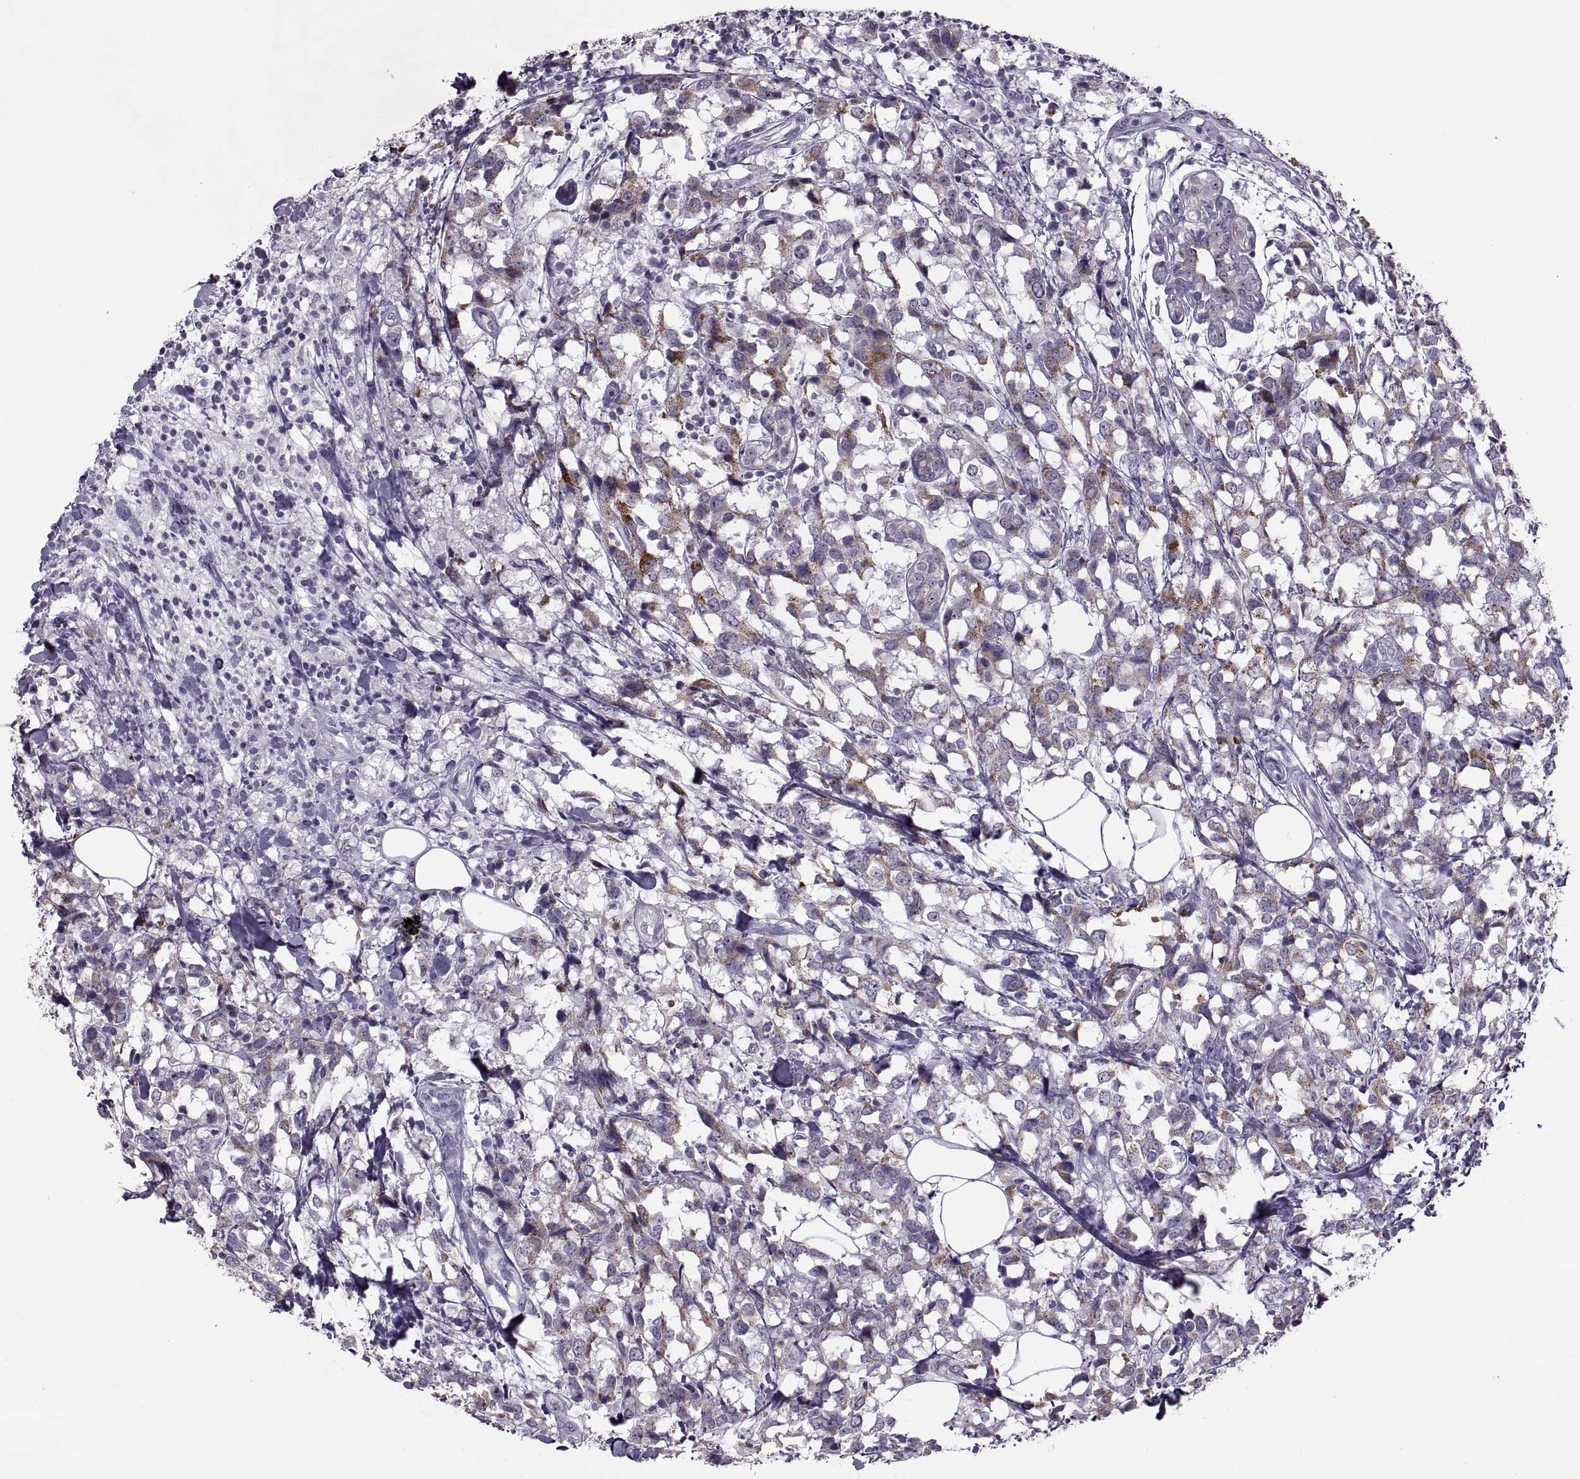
{"staining": {"intensity": "moderate", "quantity": "25%-75%", "location": "cytoplasmic/membranous"}, "tissue": "breast cancer", "cell_type": "Tumor cells", "image_type": "cancer", "snomed": [{"axis": "morphology", "description": "Lobular carcinoma"}, {"axis": "topography", "description": "Breast"}], "caption": "A high-resolution image shows IHC staining of breast cancer (lobular carcinoma), which exhibits moderate cytoplasmic/membranous positivity in approximately 25%-75% of tumor cells.", "gene": "ASIC2", "patient": {"sex": "female", "age": 59}}